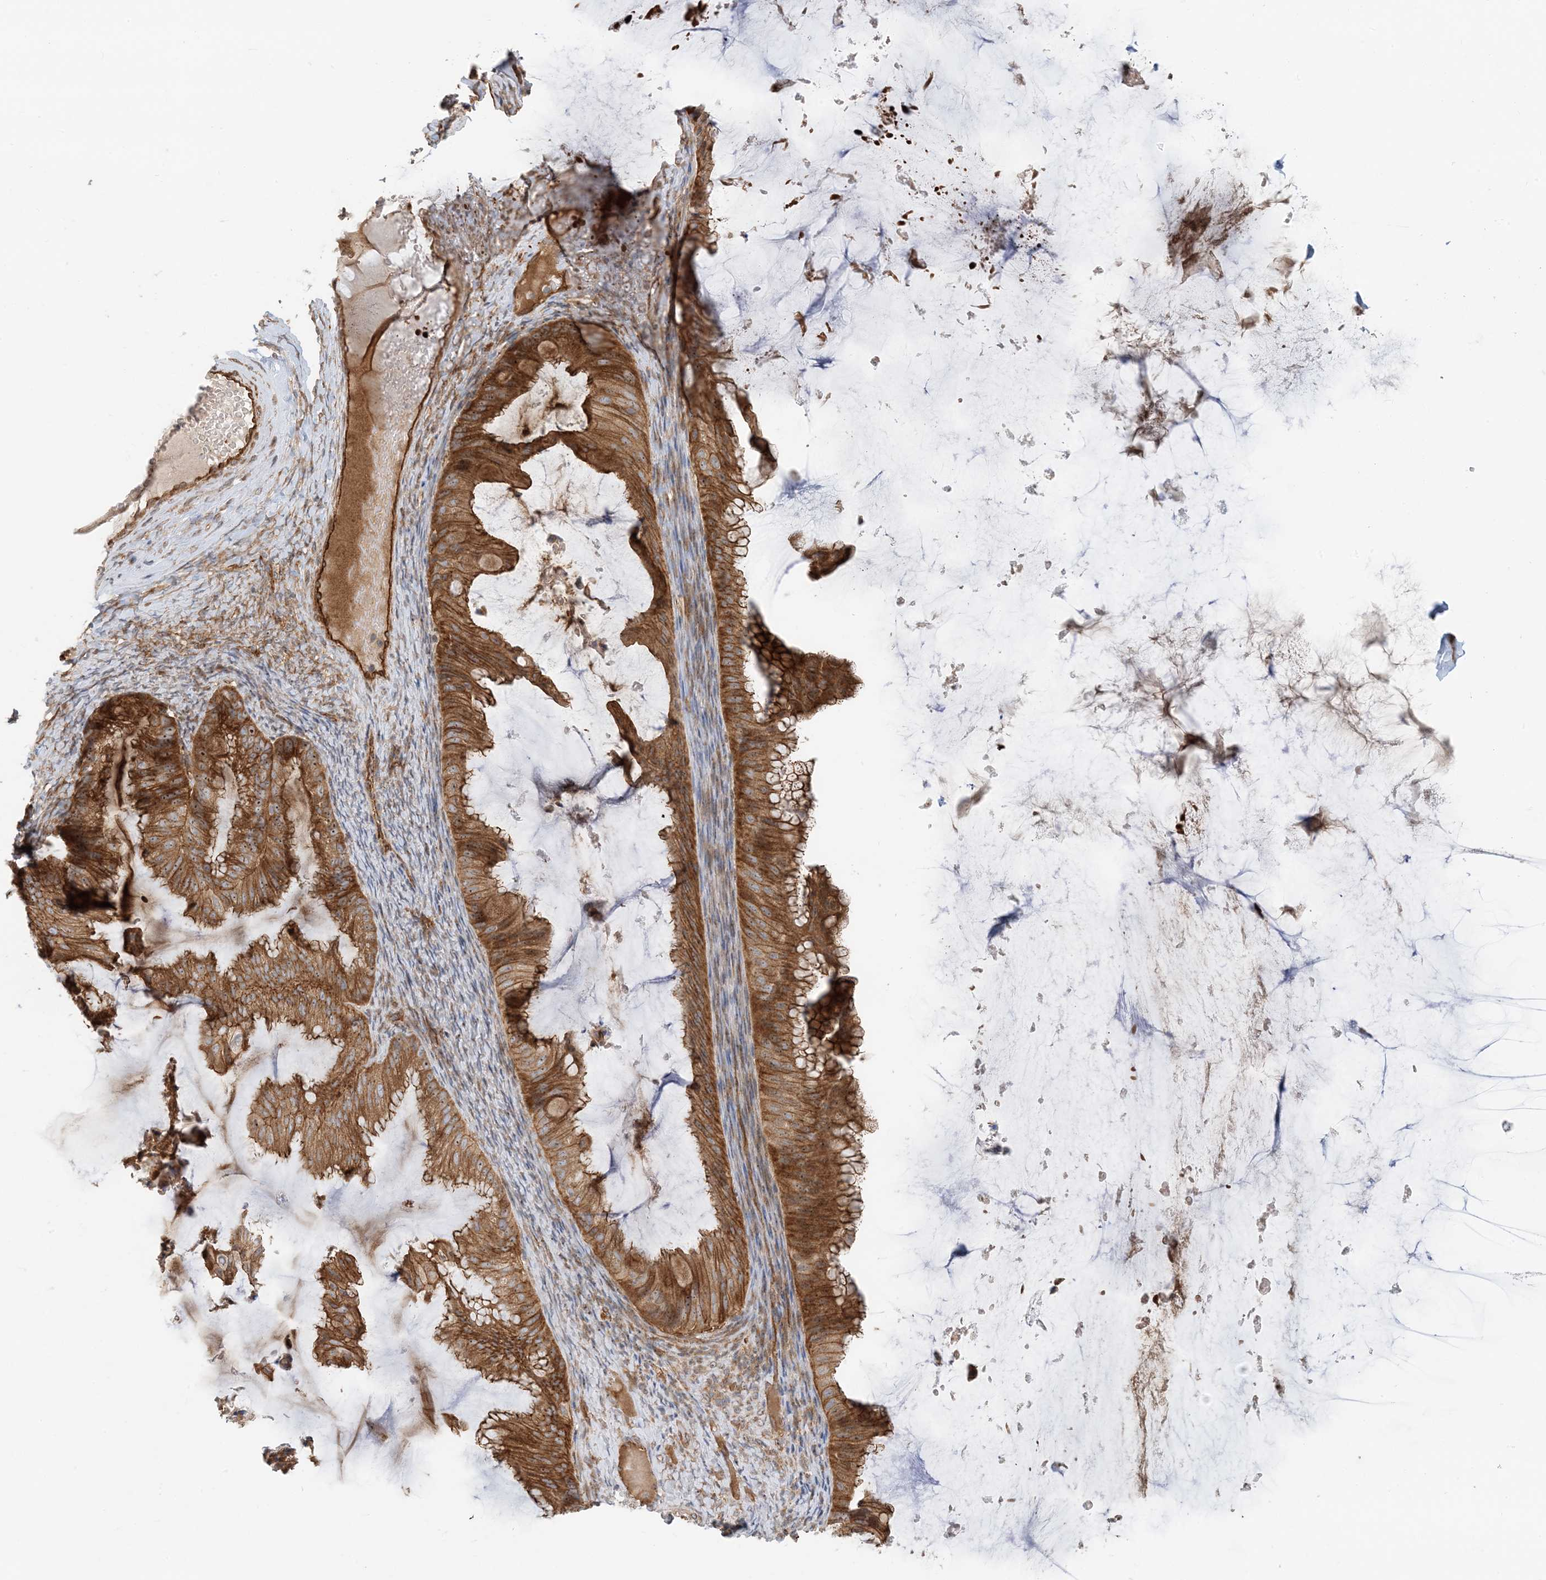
{"staining": {"intensity": "strong", "quantity": ">75%", "location": "cytoplasmic/membranous"}, "tissue": "ovarian cancer", "cell_type": "Tumor cells", "image_type": "cancer", "snomed": [{"axis": "morphology", "description": "Cystadenocarcinoma, mucinous, NOS"}, {"axis": "topography", "description": "Ovary"}], "caption": "Ovarian cancer (mucinous cystadenocarcinoma) stained for a protein displays strong cytoplasmic/membranous positivity in tumor cells.", "gene": "MYL5", "patient": {"sex": "female", "age": 61}}